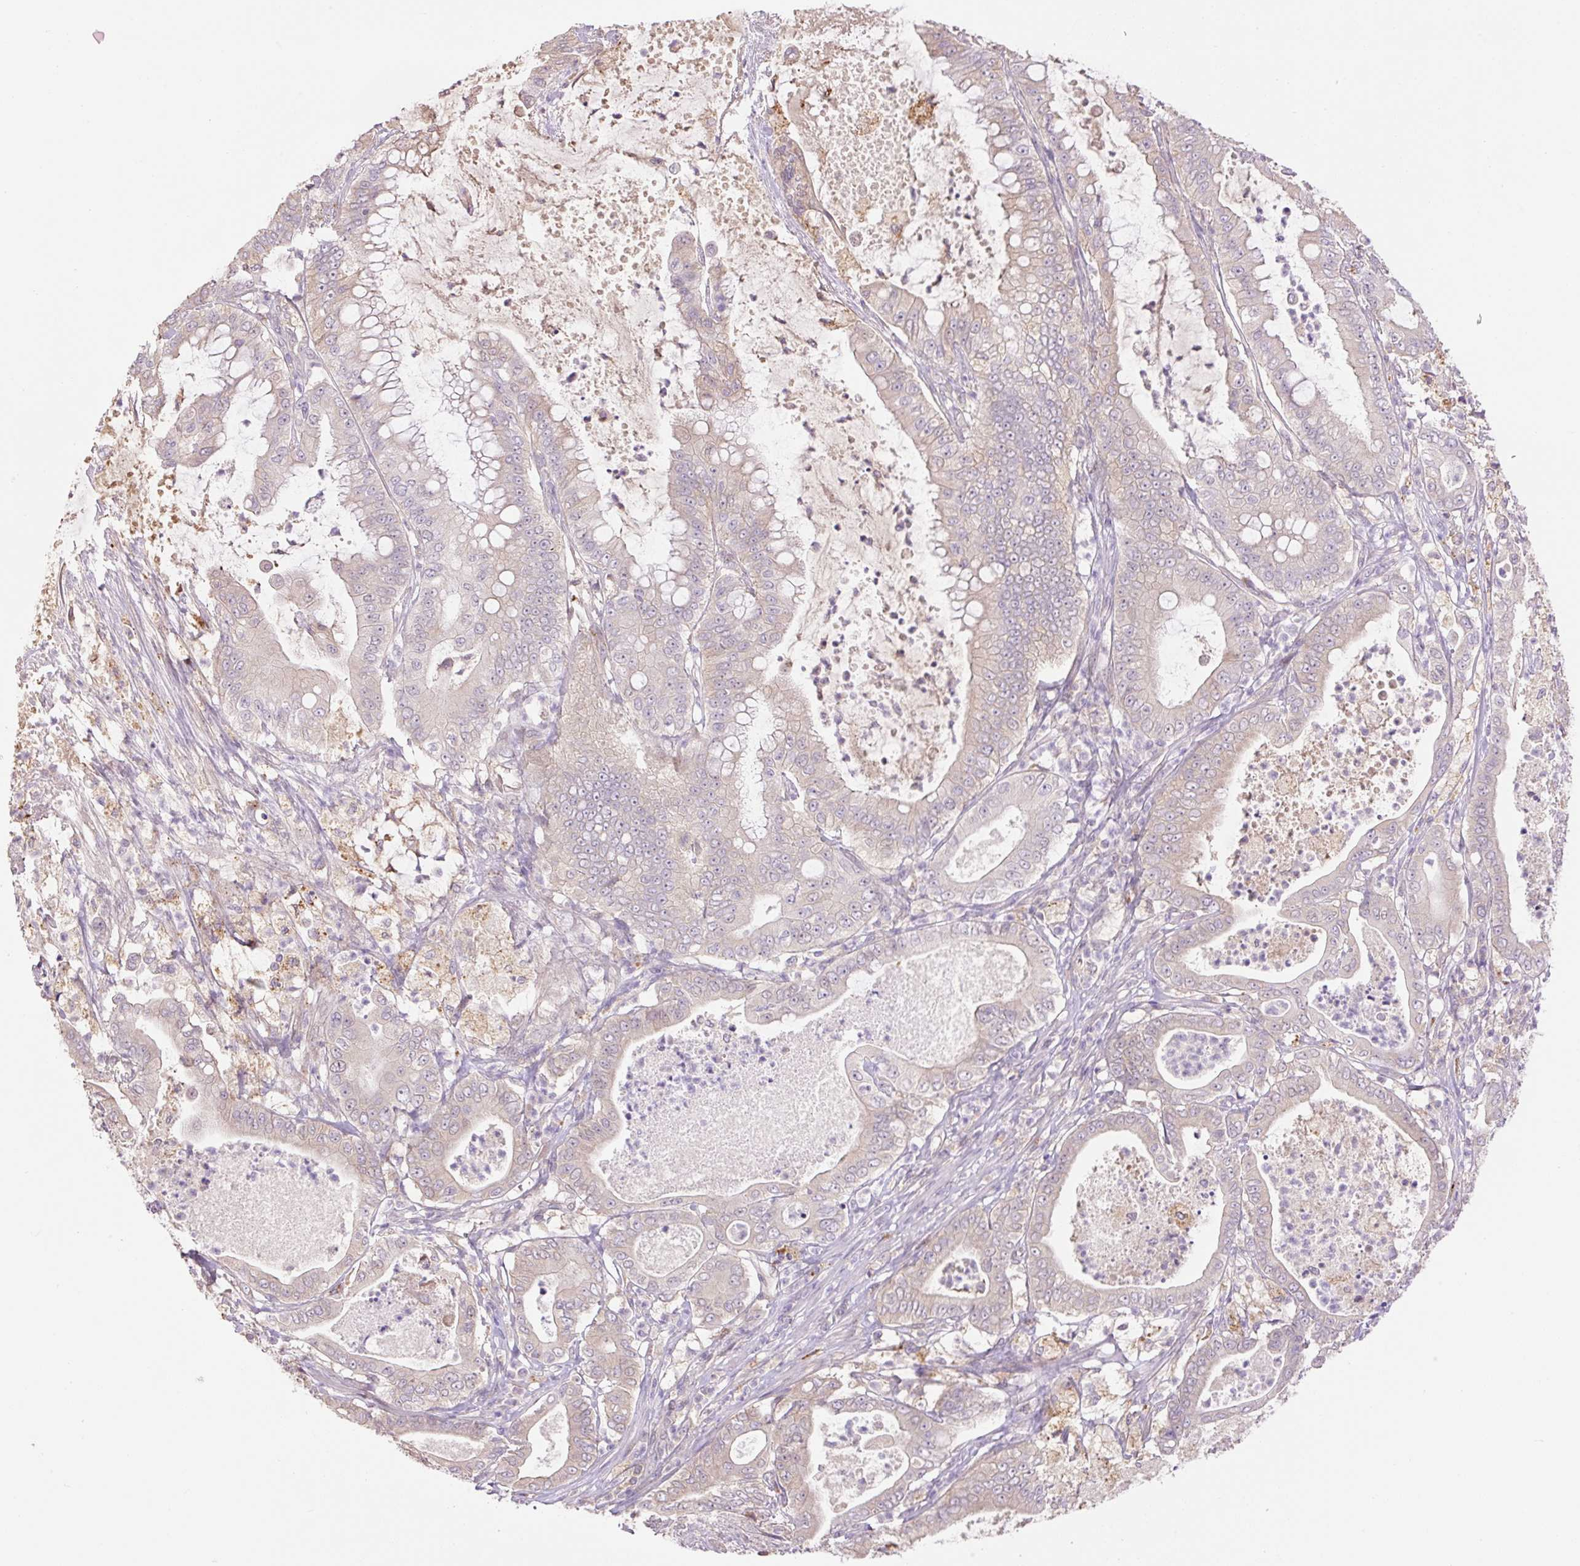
{"staining": {"intensity": "negative", "quantity": "none", "location": "none"}, "tissue": "pancreatic cancer", "cell_type": "Tumor cells", "image_type": "cancer", "snomed": [{"axis": "morphology", "description": "Adenocarcinoma, NOS"}, {"axis": "topography", "description": "Pancreas"}], "caption": "Immunohistochemistry of human adenocarcinoma (pancreatic) demonstrates no positivity in tumor cells.", "gene": "HABP4", "patient": {"sex": "male", "age": 71}}